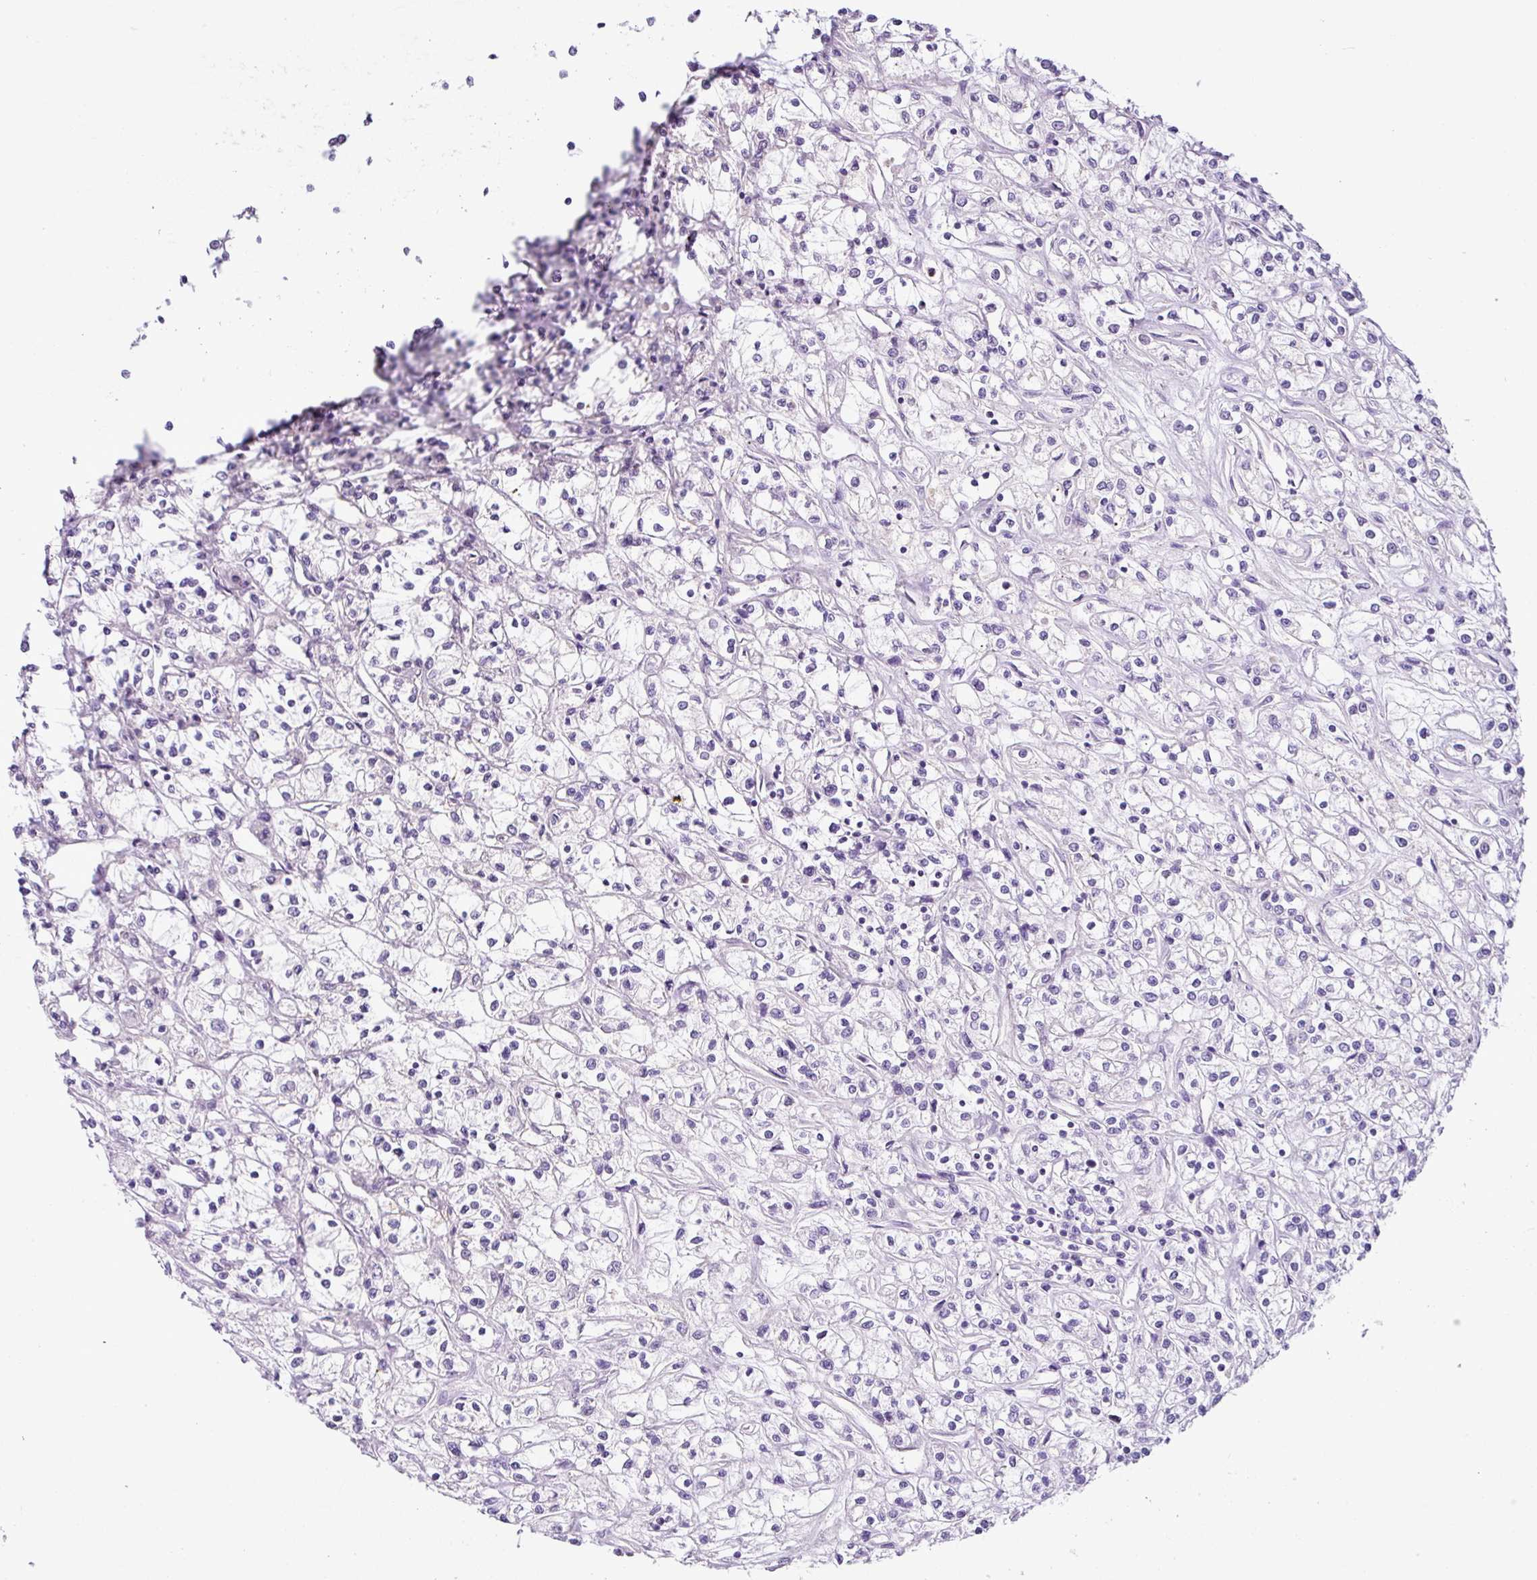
{"staining": {"intensity": "negative", "quantity": "none", "location": "none"}, "tissue": "renal cancer", "cell_type": "Tumor cells", "image_type": "cancer", "snomed": [{"axis": "morphology", "description": "Adenocarcinoma, NOS"}, {"axis": "topography", "description": "Kidney"}], "caption": "Tumor cells show no significant protein staining in renal adenocarcinoma. Nuclei are stained in blue.", "gene": "HMCN2", "patient": {"sex": "female", "age": 59}}